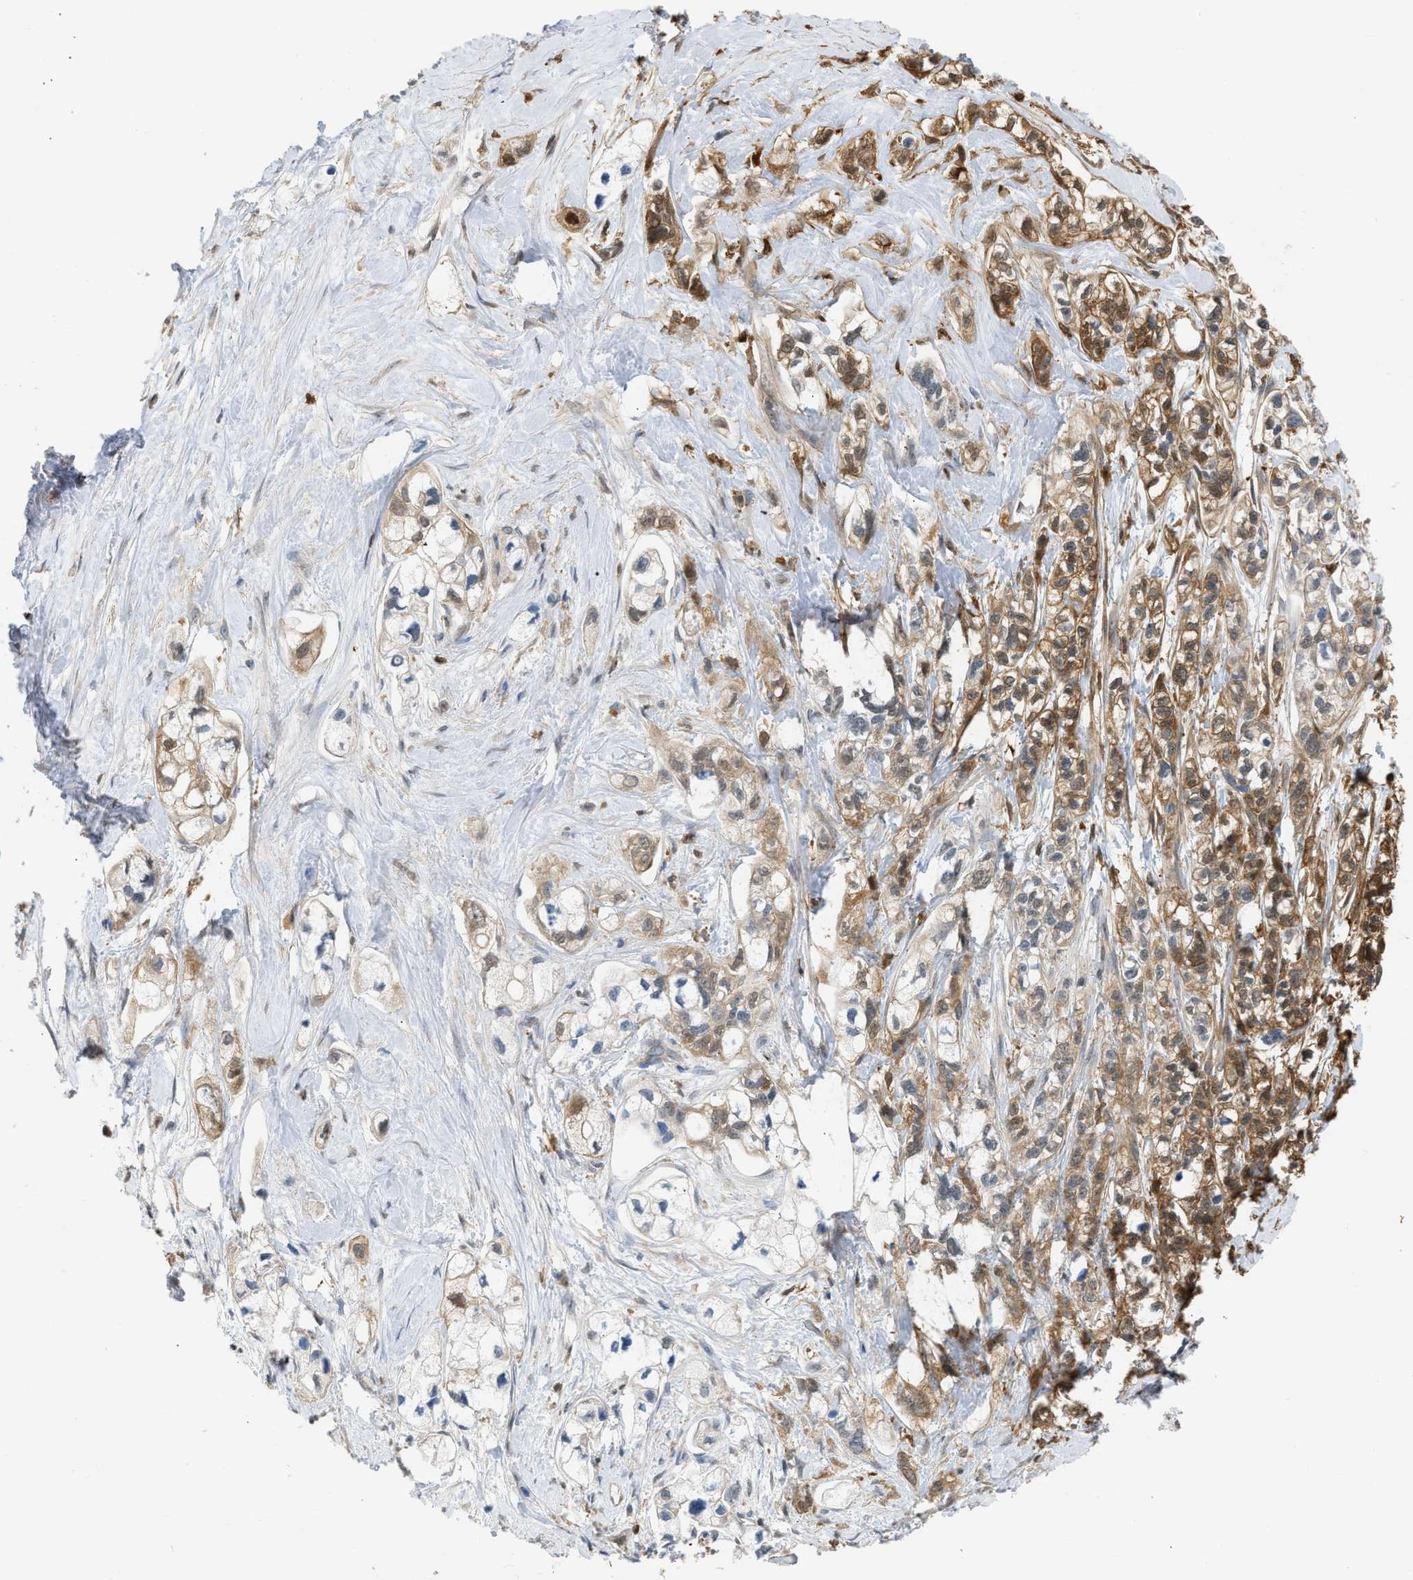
{"staining": {"intensity": "moderate", "quantity": "25%-75%", "location": "cytoplasmic/membranous"}, "tissue": "pancreatic cancer", "cell_type": "Tumor cells", "image_type": "cancer", "snomed": [{"axis": "morphology", "description": "Adenocarcinoma, NOS"}, {"axis": "topography", "description": "Pancreas"}], "caption": "This photomicrograph demonstrates pancreatic cancer stained with immunohistochemistry to label a protein in brown. The cytoplasmic/membranous of tumor cells show moderate positivity for the protein. Nuclei are counter-stained blue.", "gene": "ENO1", "patient": {"sex": "male", "age": 74}}